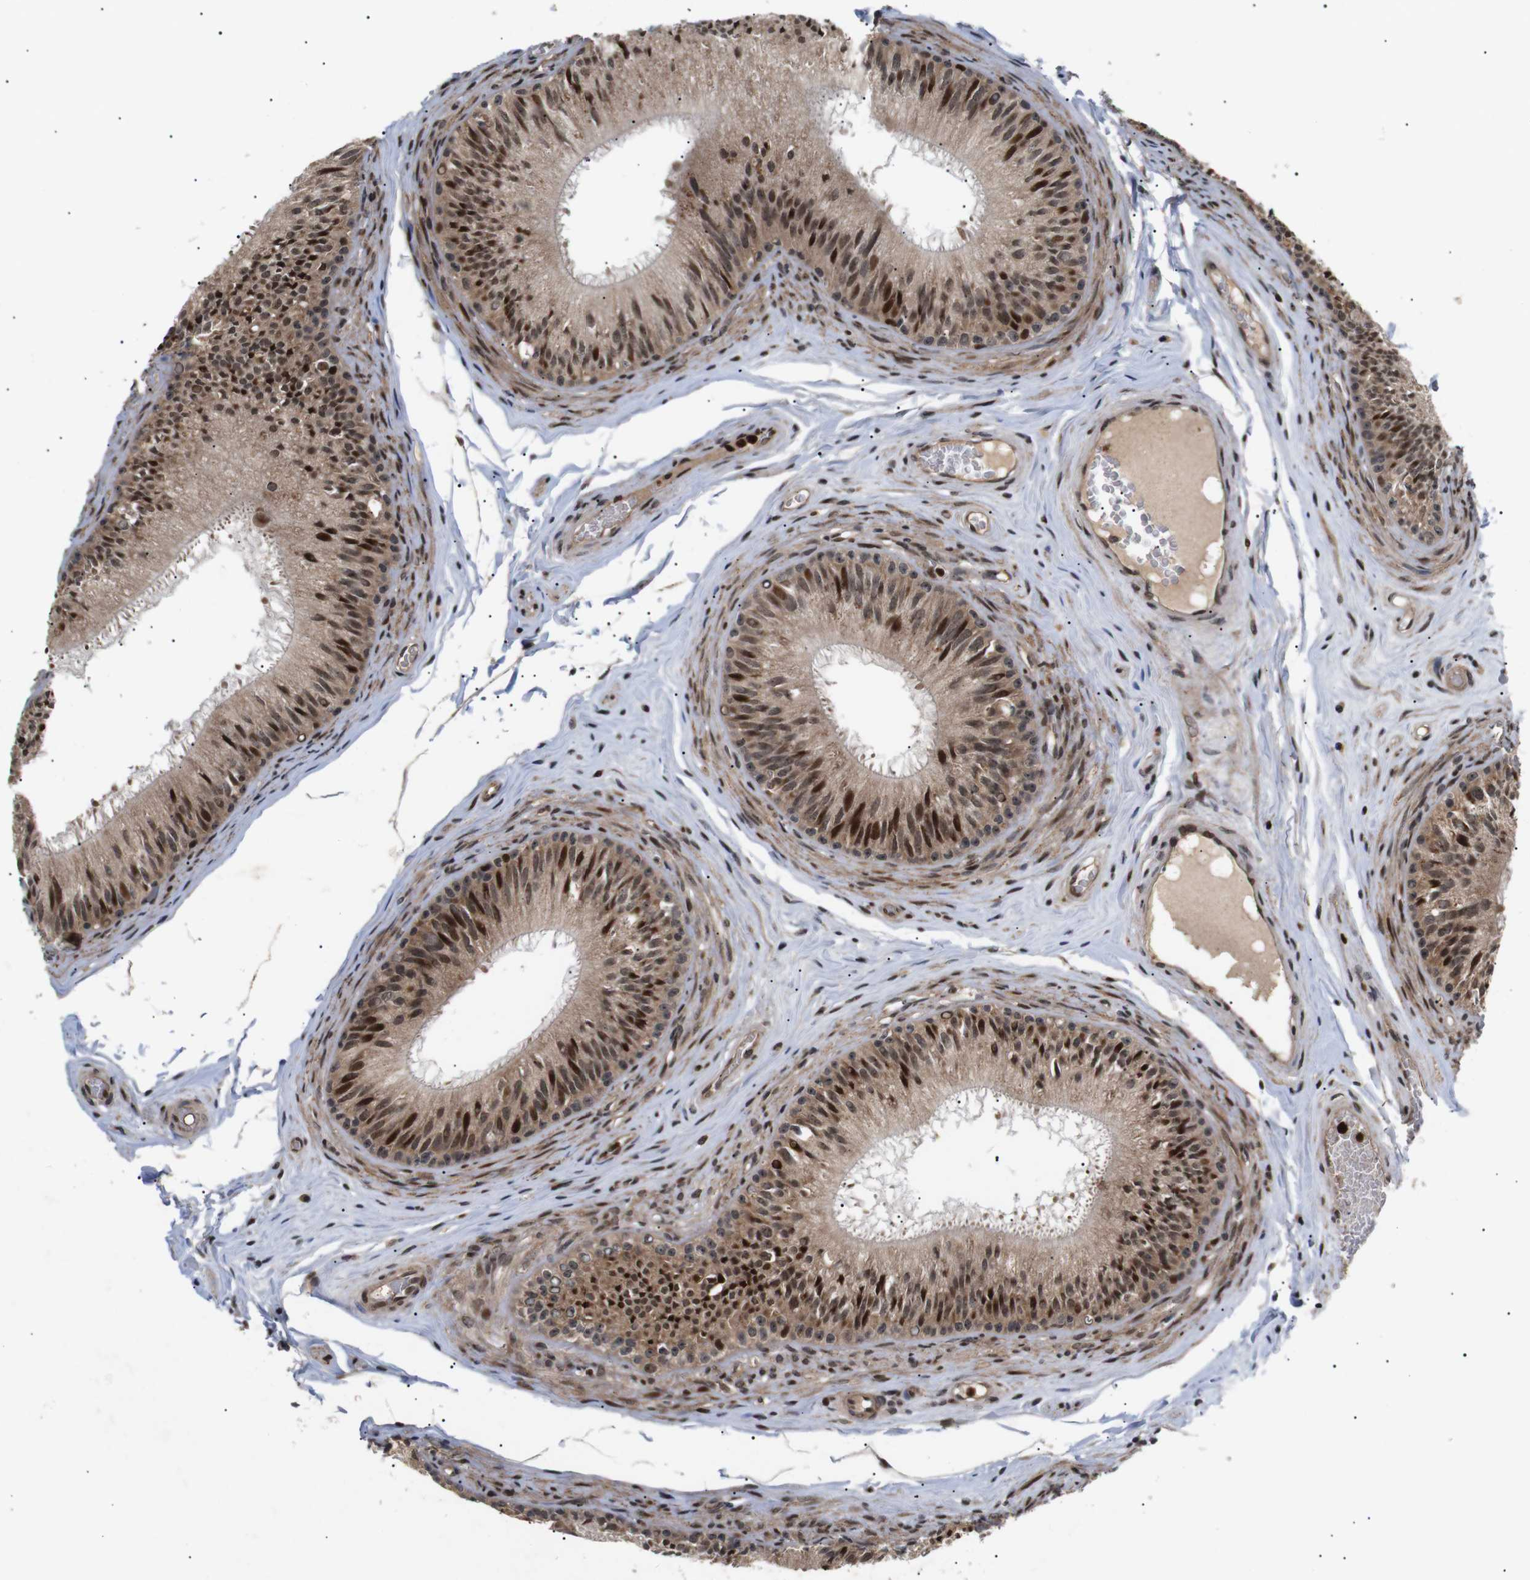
{"staining": {"intensity": "strong", "quantity": ">75%", "location": "cytoplasmic/membranous,nuclear"}, "tissue": "epididymis", "cell_type": "Glandular cells", "image_type": "normal", "snomed": [{"axis": "morphology", "description": "Normal tissue, NOS"}, {"axis": "topography", "description": "Testis"}, {"axis": "topography", "description": "Epididymis"}], "caption": "The histopathology image displays immunohistochemical staining of normal epididymis. There is strong cytoplasmic/membranous,nuclear expression is seen in approximately >75% of glandular cells. (DAB IHC, brown staining for protein, blue staining for nuclei).", "gene": "KIF23", "patient": {"sex": "male", "age": 36}}